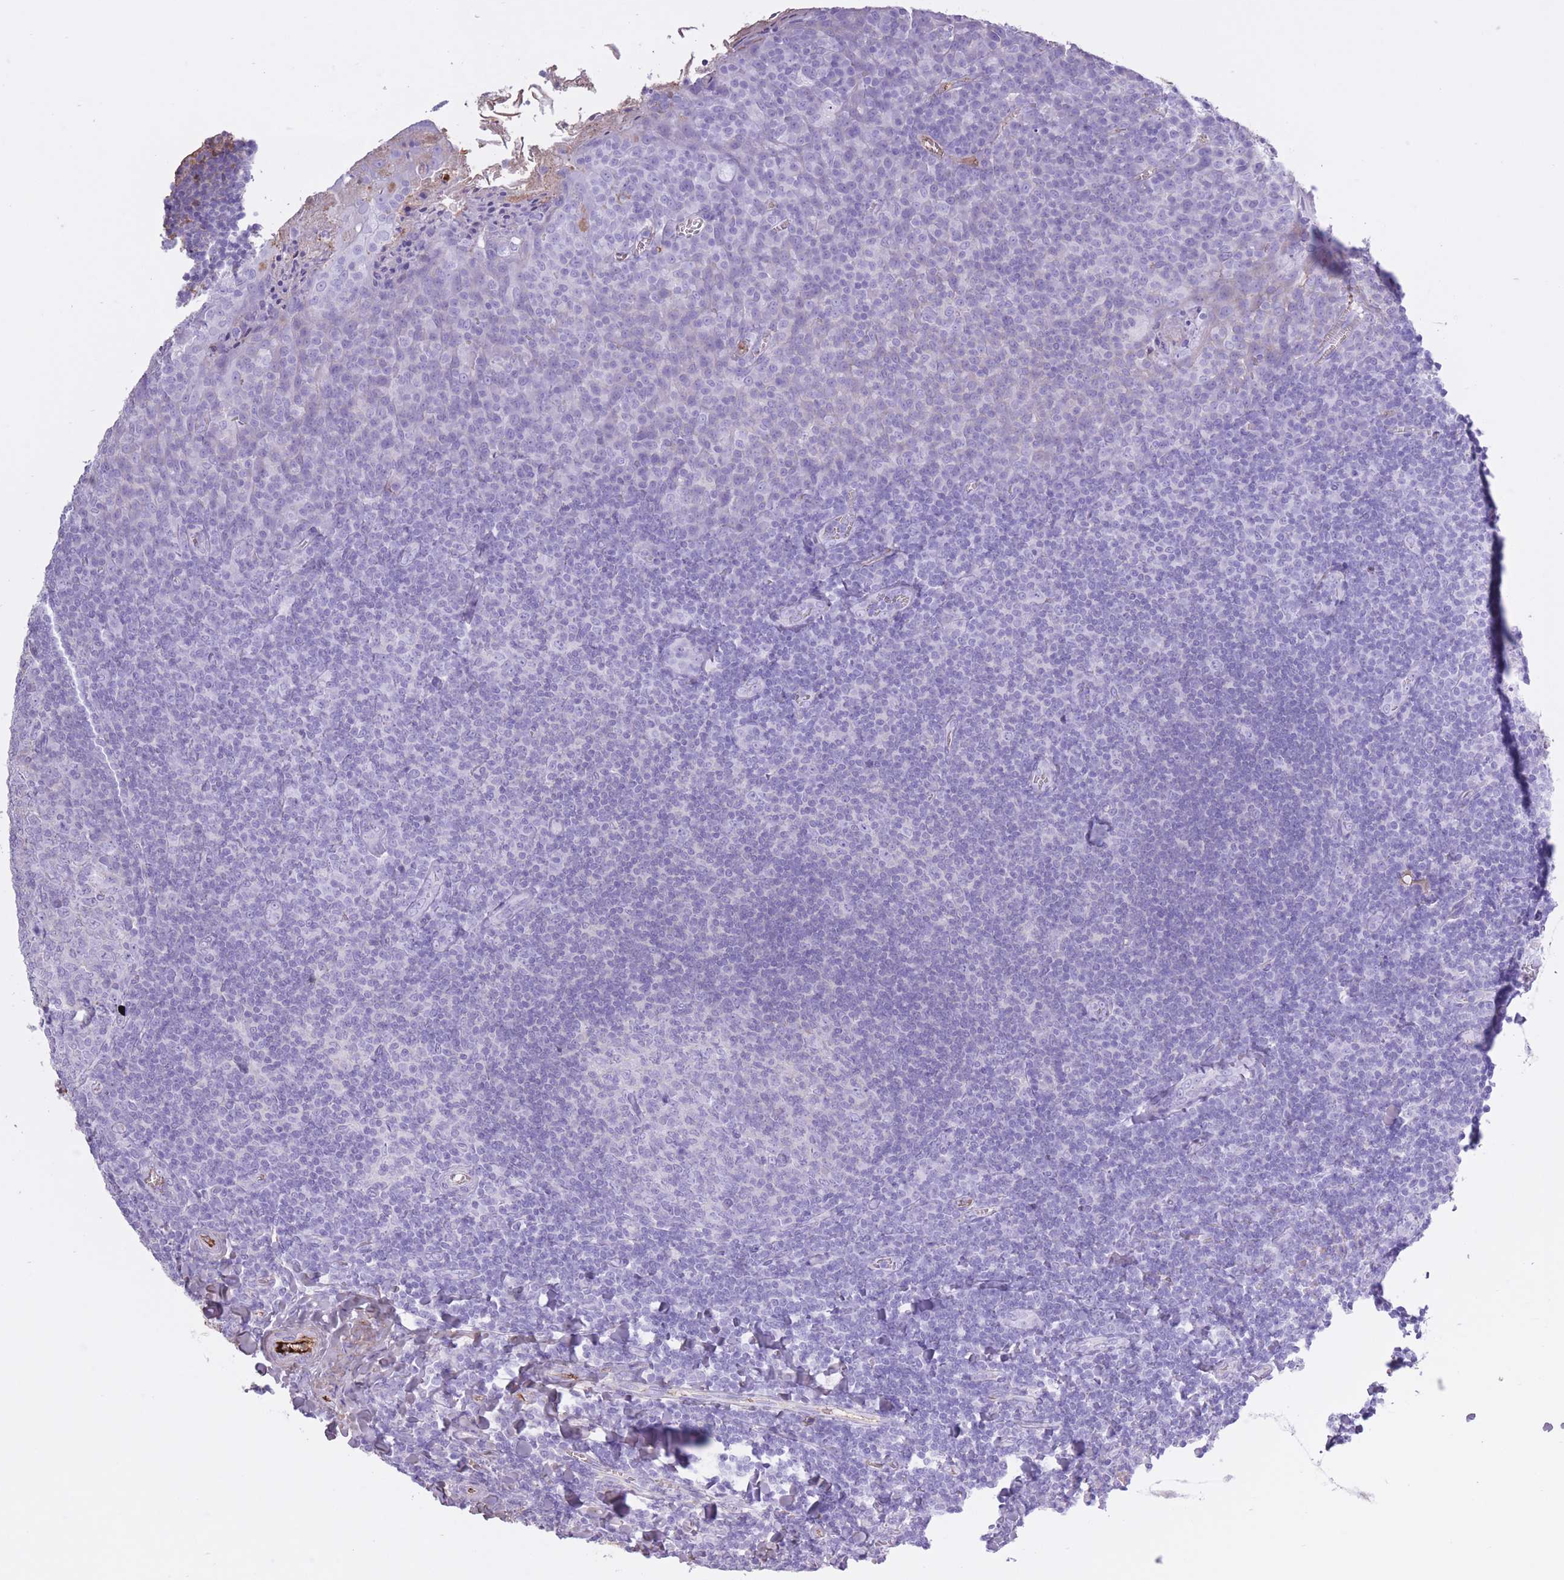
{"staining": {"intensity": "negative", "quantity": "none", "location": "none"}, "tissue": "tonsil", "cell_type": "Germinal center cells", "image_type": "normal", "snomed": [{"axis": "morphology", "description": "Normal tissue, NOS"}, {"axis": "topography", "description": "Tonsil"}], "caption": "Human tonsil stained for a protein using immunohistochemistry (IHC) reveals no expression in germinal center cells.", "gene": "AP3S1", "patient": {"sex": "male", "age": 27}}